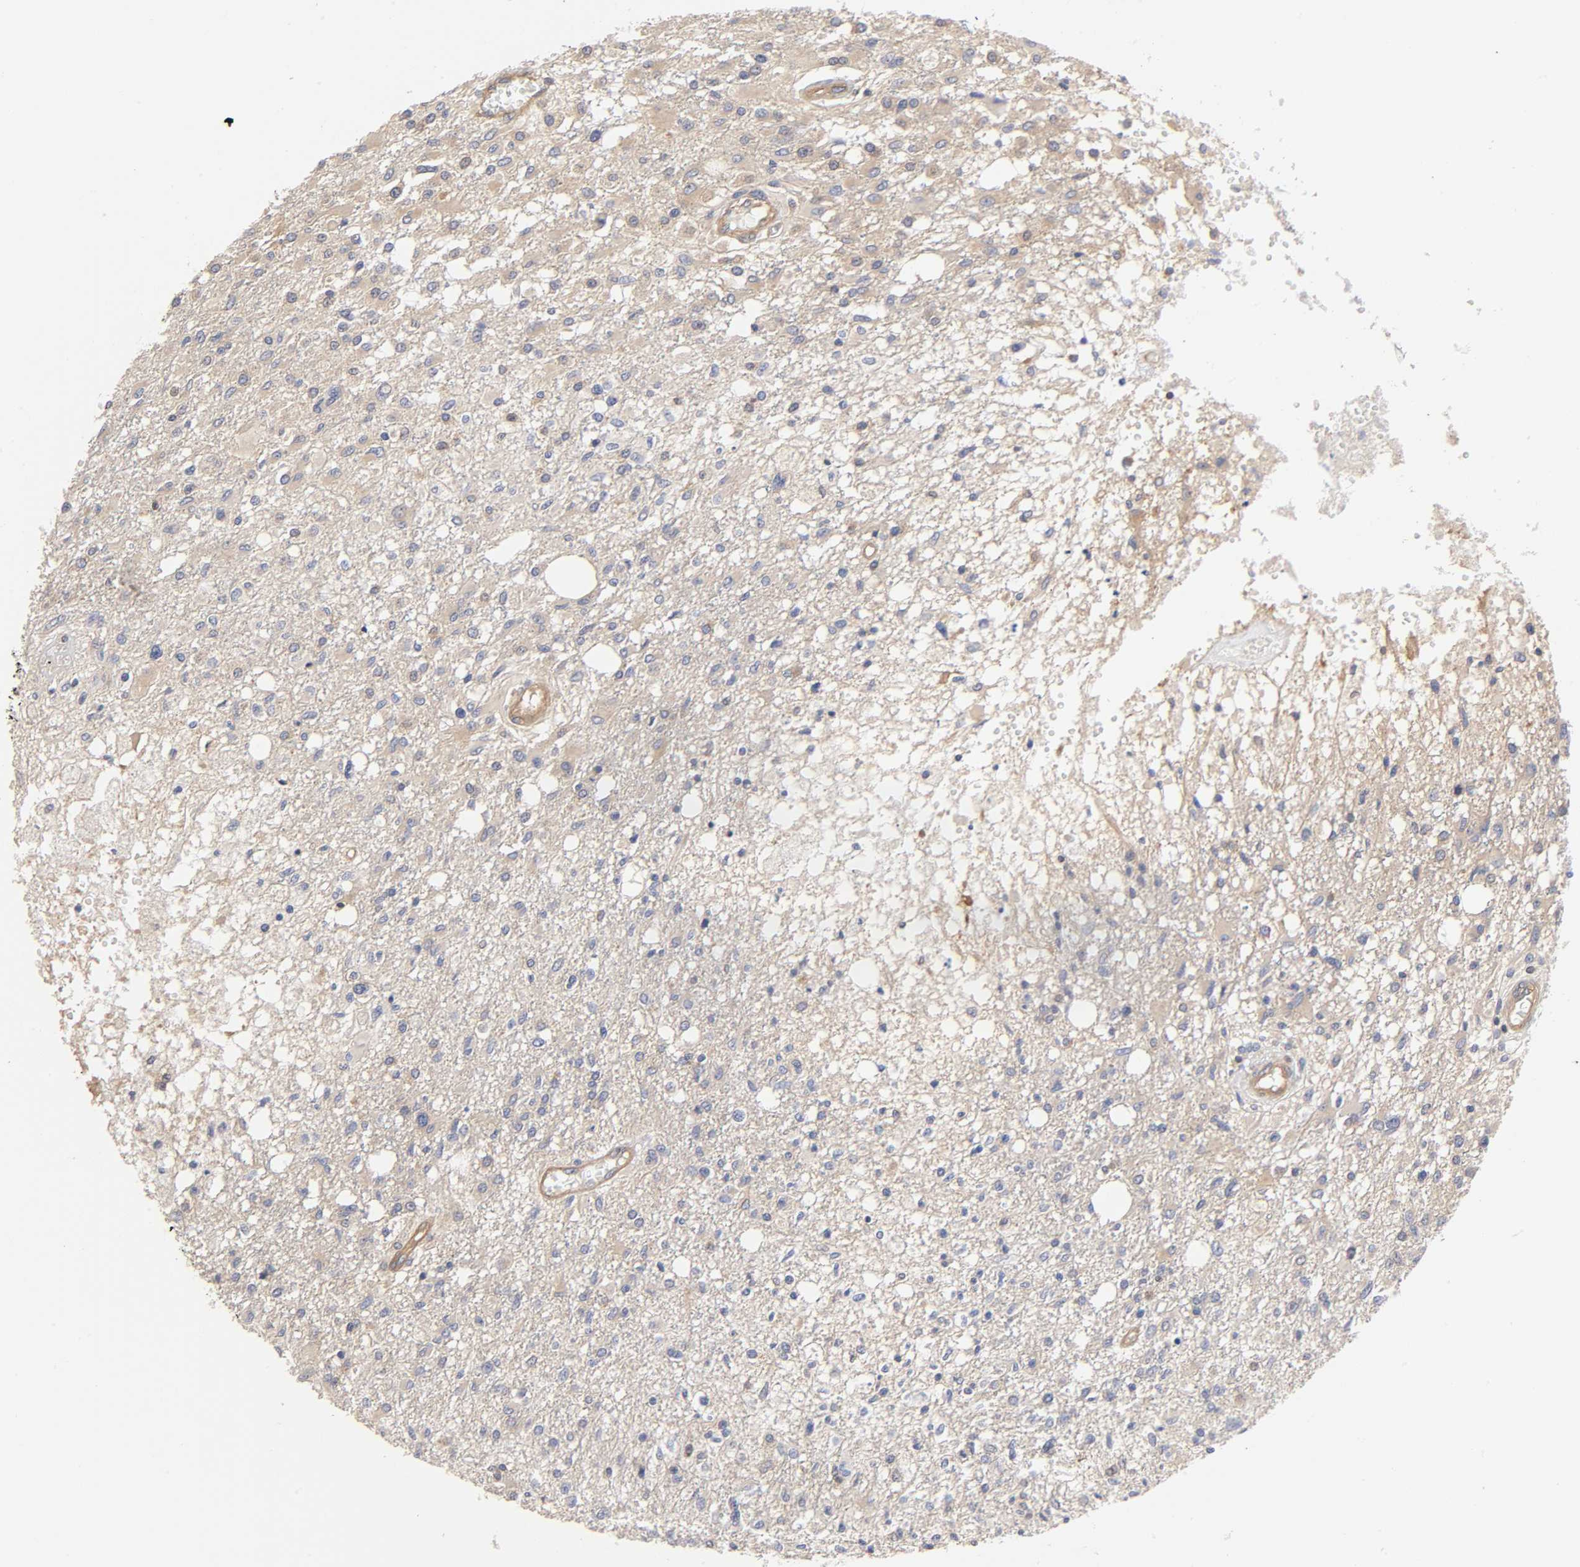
{"staining": {"intensity": "weak", "quantity": ">75%", "location": "cytoplasmic/membranous"}, "tissue": "glioma", "cell_type": "Tumor cells", "image_type": "cancer", "snomed": [{"axis": "morphology", "description": "Glioma, malignant, High grade"}, {"axis": "topography", "description": "Cerebral cortex"}], "caption": "DAB (3,3'-diaminobenzidine) immunohistochemical staining of malignant glioma (high-grade) displays weak cytoplasmic/membranous protein expression in approximately >75% of tumor cells. The staining was performed using DAB, with brown indicating positive protein expression. Nuclei are stained blue with hematoxylin.", "gene": "STRN3", "patient": {"sex": "male", "age": 76}}